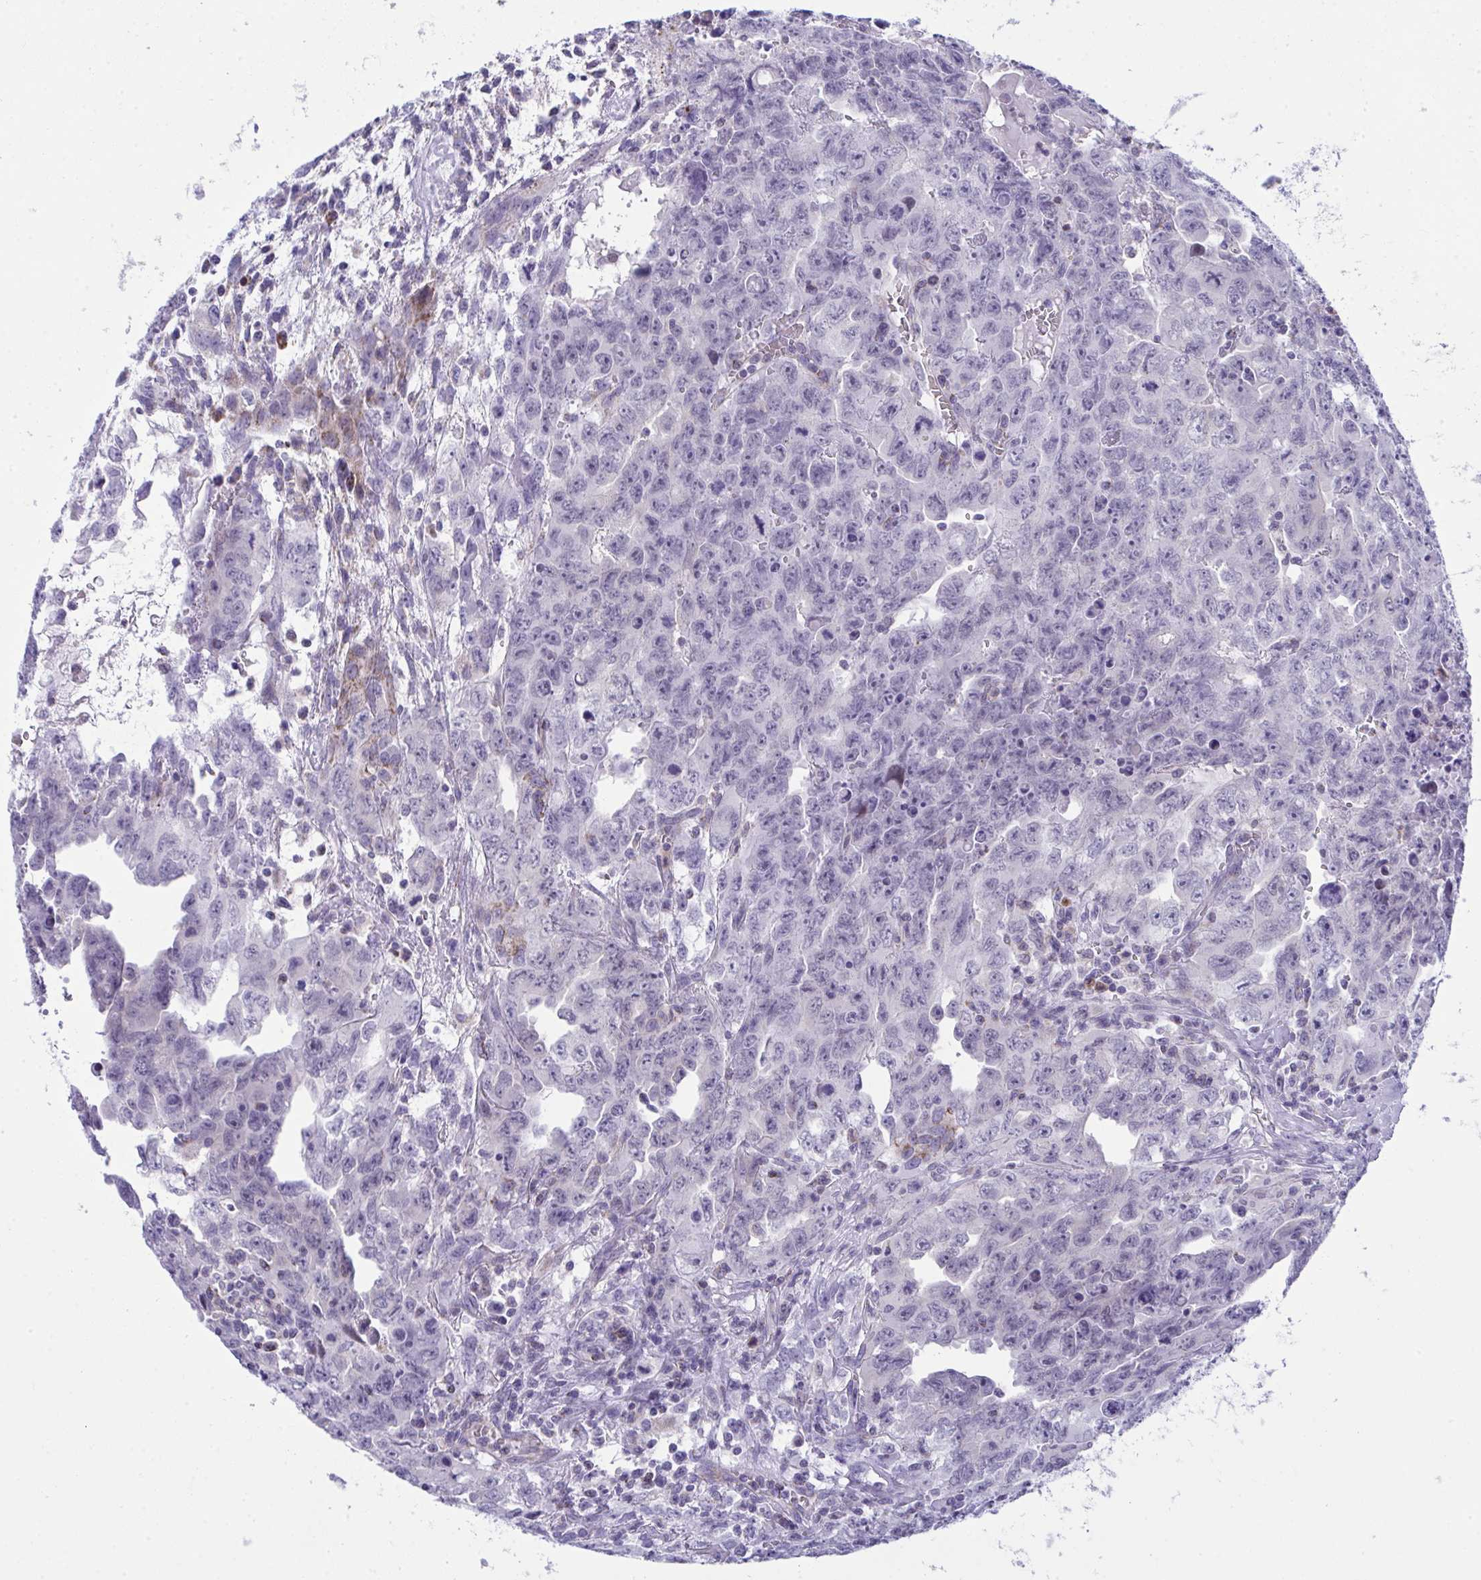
{"staining": {"intensity": "negative", "quantity": "none", "location": "none"}, "tissue": "testis cancer", "cell_type": "Tumor cells", "image_type": "cancer", "snomed": [{"axis": "morphology", "description": "Carcinoma, Embryonal, NOS"}, {"axis": "topography", "description": "Testis"}], "caption": "High magnification brightfield microscopy of embryonal carcinoma (testis) stained with DAB (brown) and counterstained with hematoxylin (blue): tumor cells show no significant staining.", "gene": "PLA2G12B", "patient": {"sex": "male", "age": 24}}